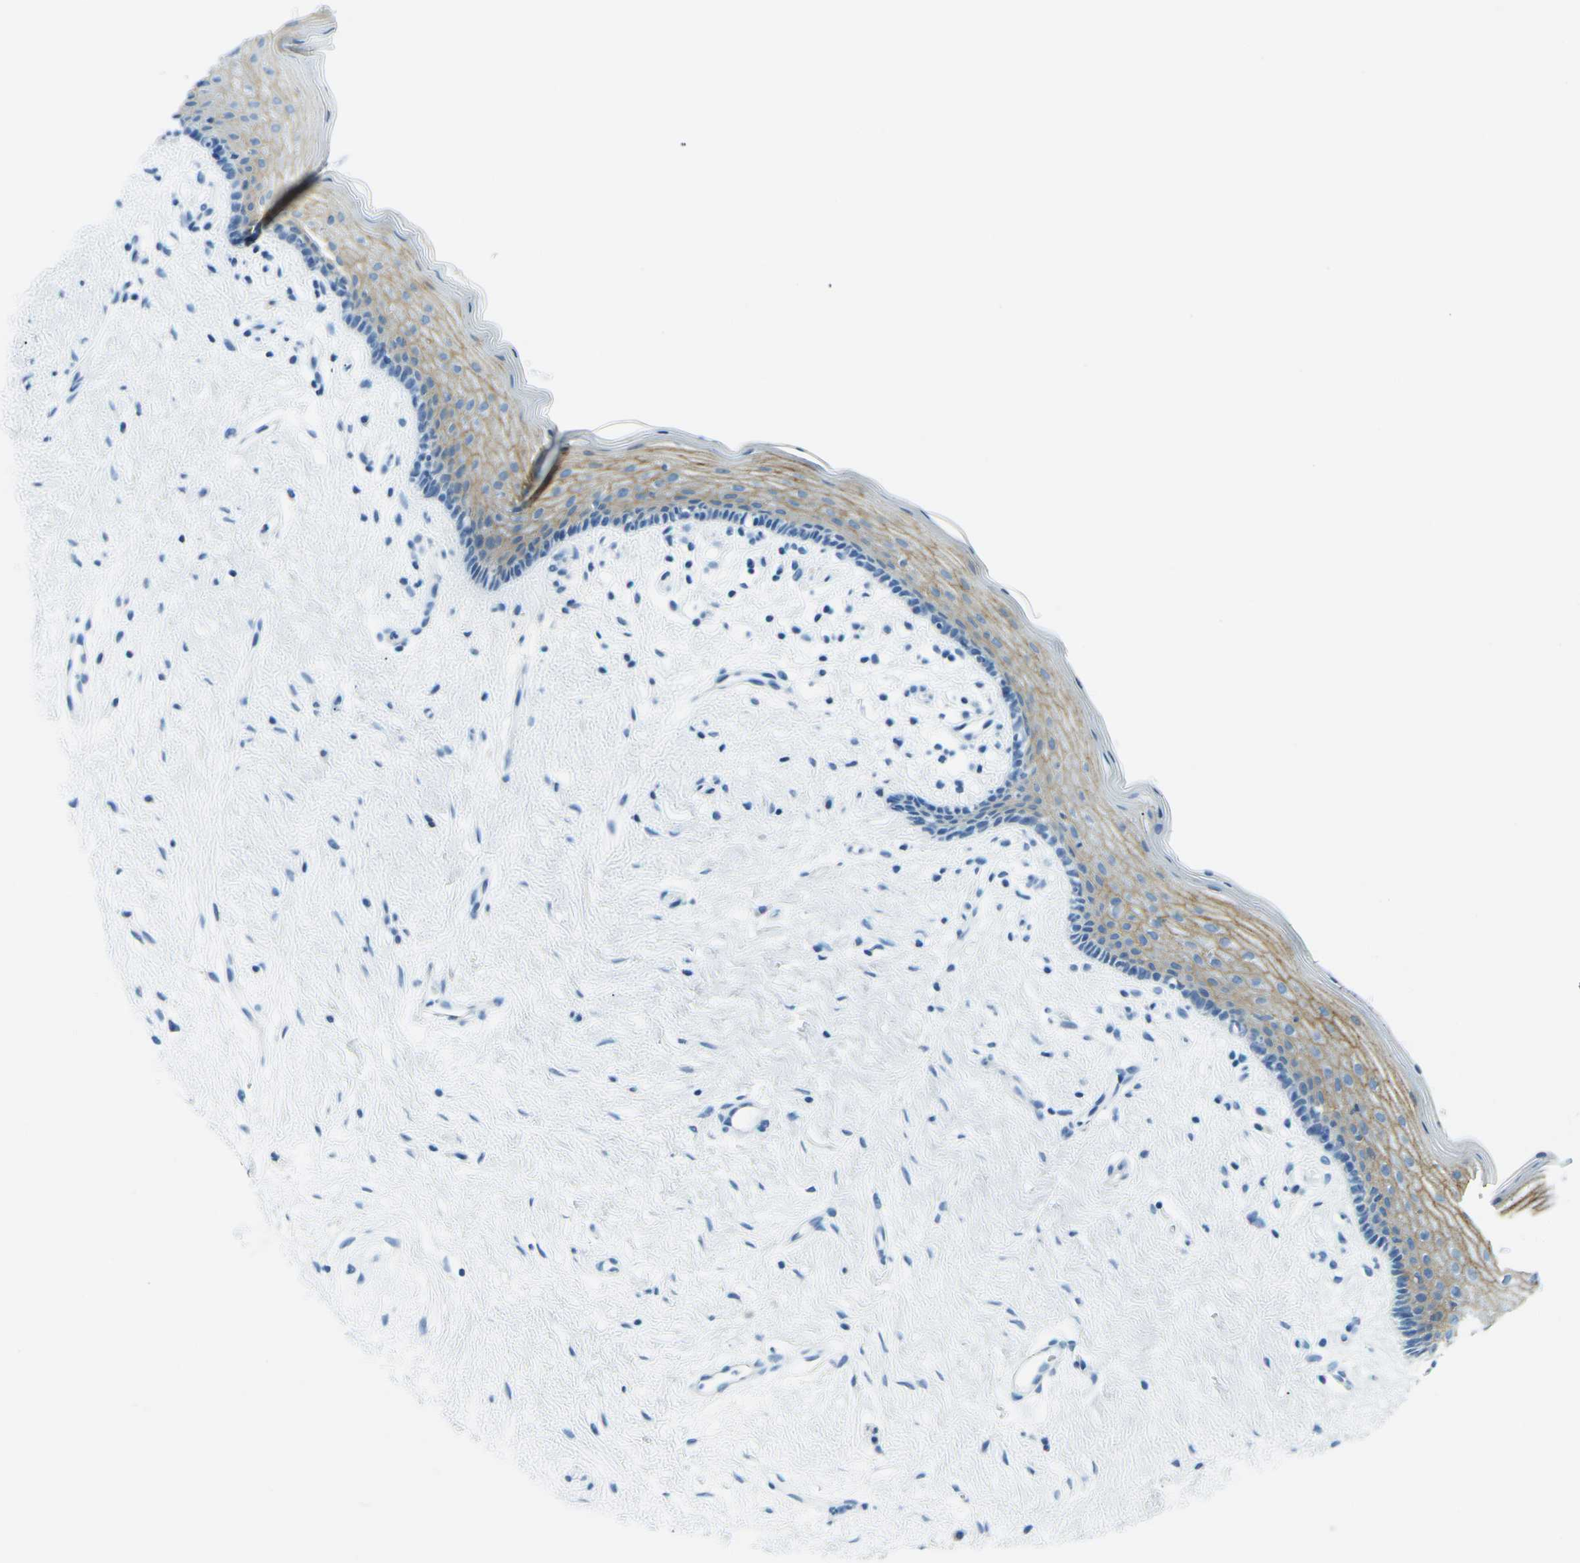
{"staining": {"intensity": "moderate", "quantity": "25%-75%", "location": "cytoplasmic/membranous"}, "tissue": "vagina", "cell_type": "Squamous epithelial cells", "image_type": "normal", "snomed": [{"axis": "morphology", "description": "Normal tissue, NOS"}, {"axis": "topography", "description": "Vagina"}], "caption": "Immunohistochemical staining of unremarkable vagina shows medium levels of moderate cytoplasmic/membranous positivity in approximately 25%-75% of squamous epithelial cells.", "gene": "OCLN", "patient": {"sex": "female", "age": 44}}